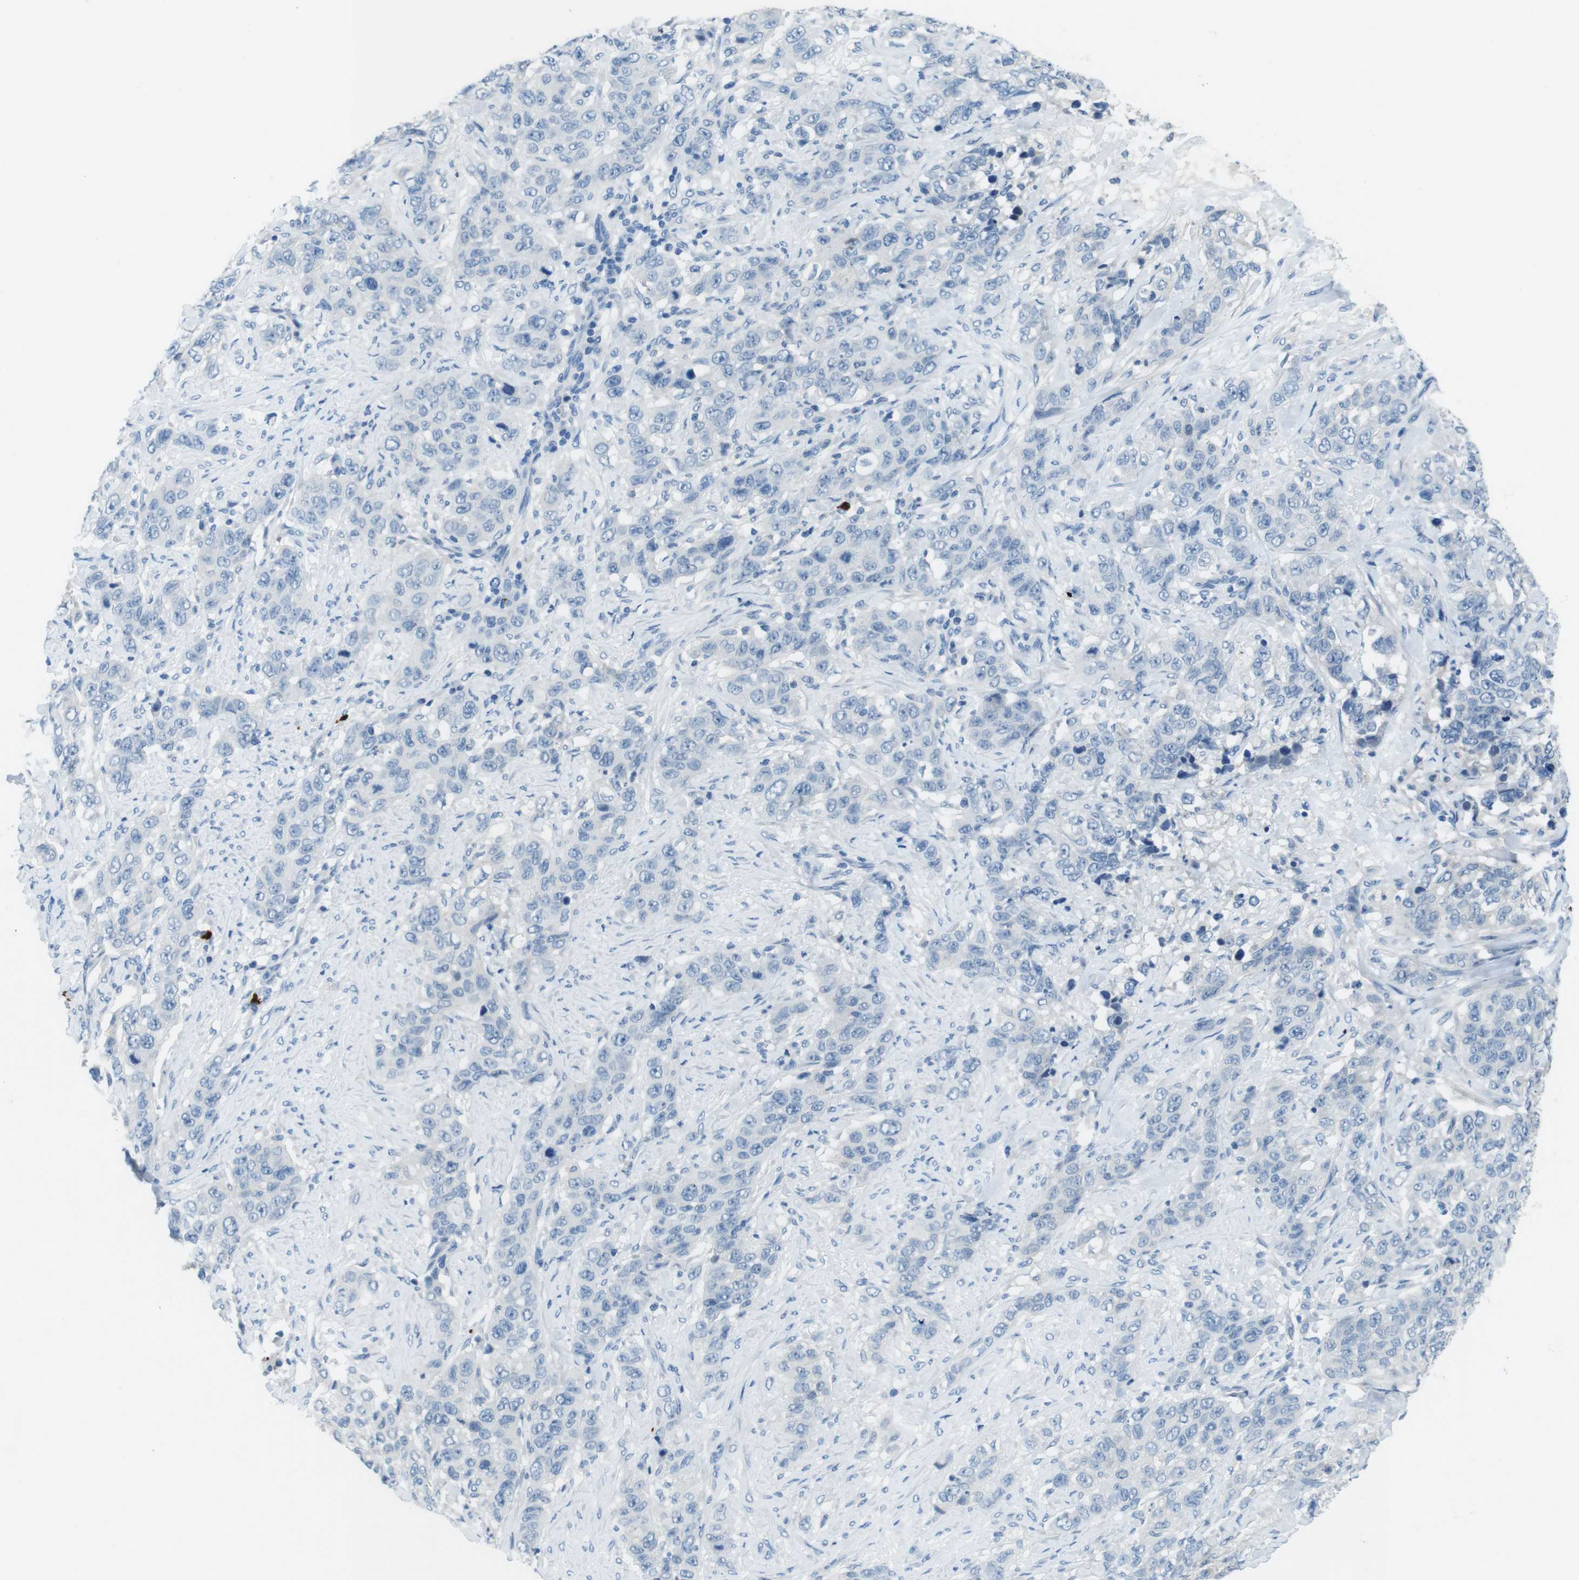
{"staining": {"intensity": "negative", "quantity": "none", "location": "none"}, "tissue": "stomach cancer", "cell_type": "Tumor cells", "image_type": "cancer", "snomed": [{"axis": "morphology", "description": "Adenocarcinoma, NOS"}, {"axis": "topography", "description": "Stomach"}], "caption": "Immunohistochemistry histopathology image of human stomach adenocarcinoma stained for a protein (brown), which reveals no expression in tumor cells.", "gene": "SLC35A3", "patient": {"sex": "male", "age": 48}}